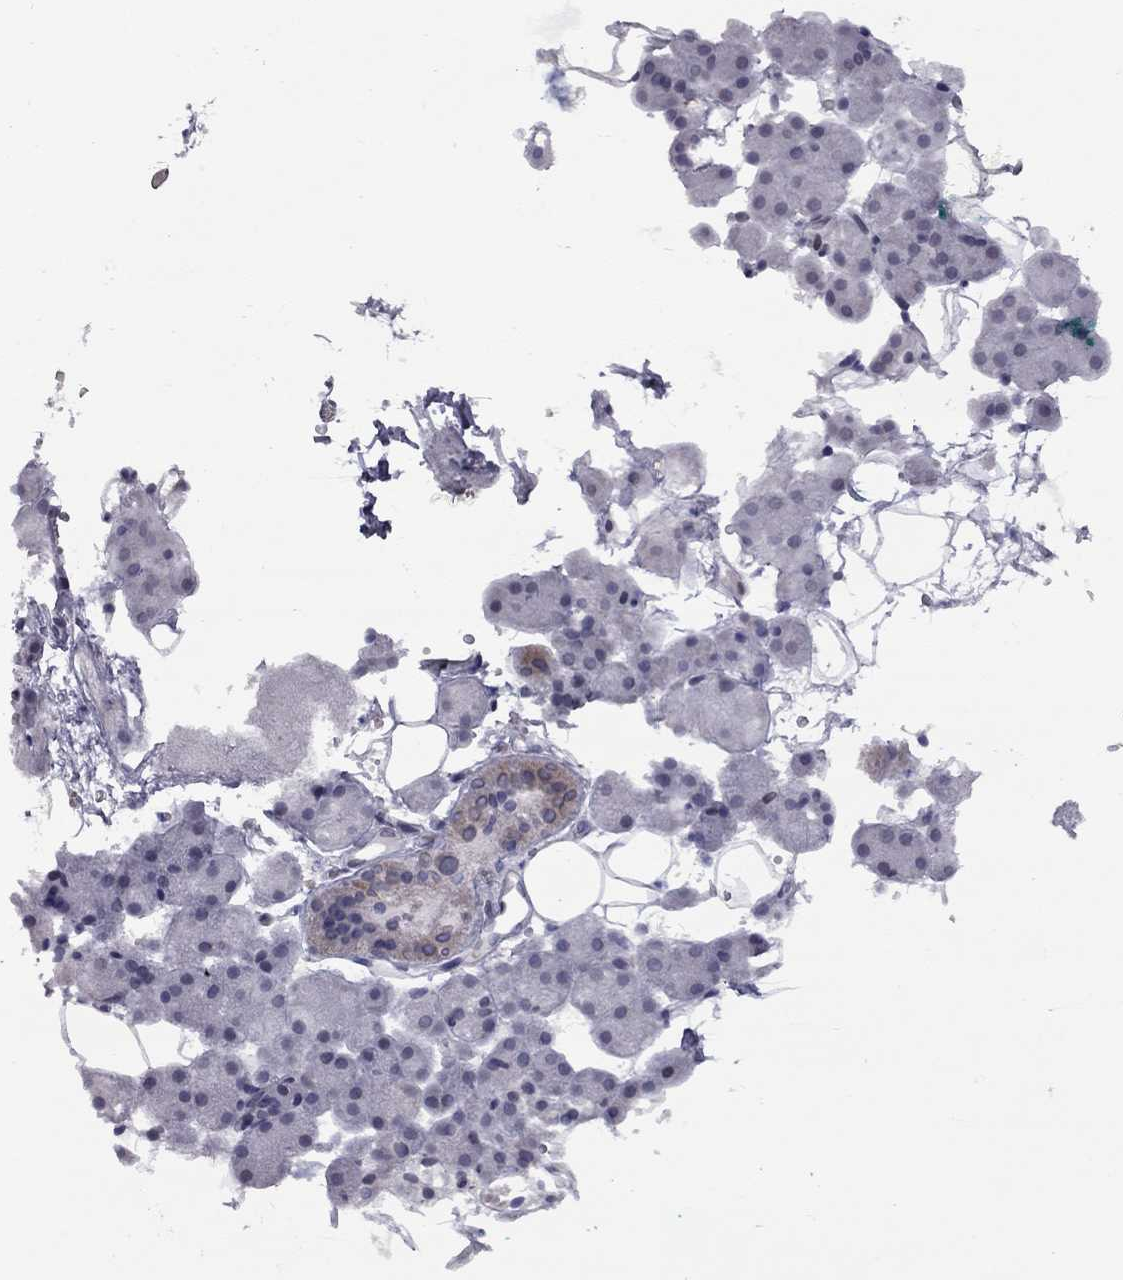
{"staining": {"intensity": "weak", "quantity": "<25%", "location": "cytoplasmic/membranous"}, "tissue": "salivary gland", "cell_type": "Glandular cells", "image_type": "normal", "snomed": [{"axis": "morphology", "description": "Normal tissue, NOS"}, {"axis": "topography", "description": "Salivary gland"}], "caption": "Immunohistochemistry image of normal salivary gland: salivary gland stained with DAB reveals no significant protein positivity in glandular cells. Nuclei are stained in blue.", "gene": "CLTCL1", "patient": {"sex": "male", "age": 38}}